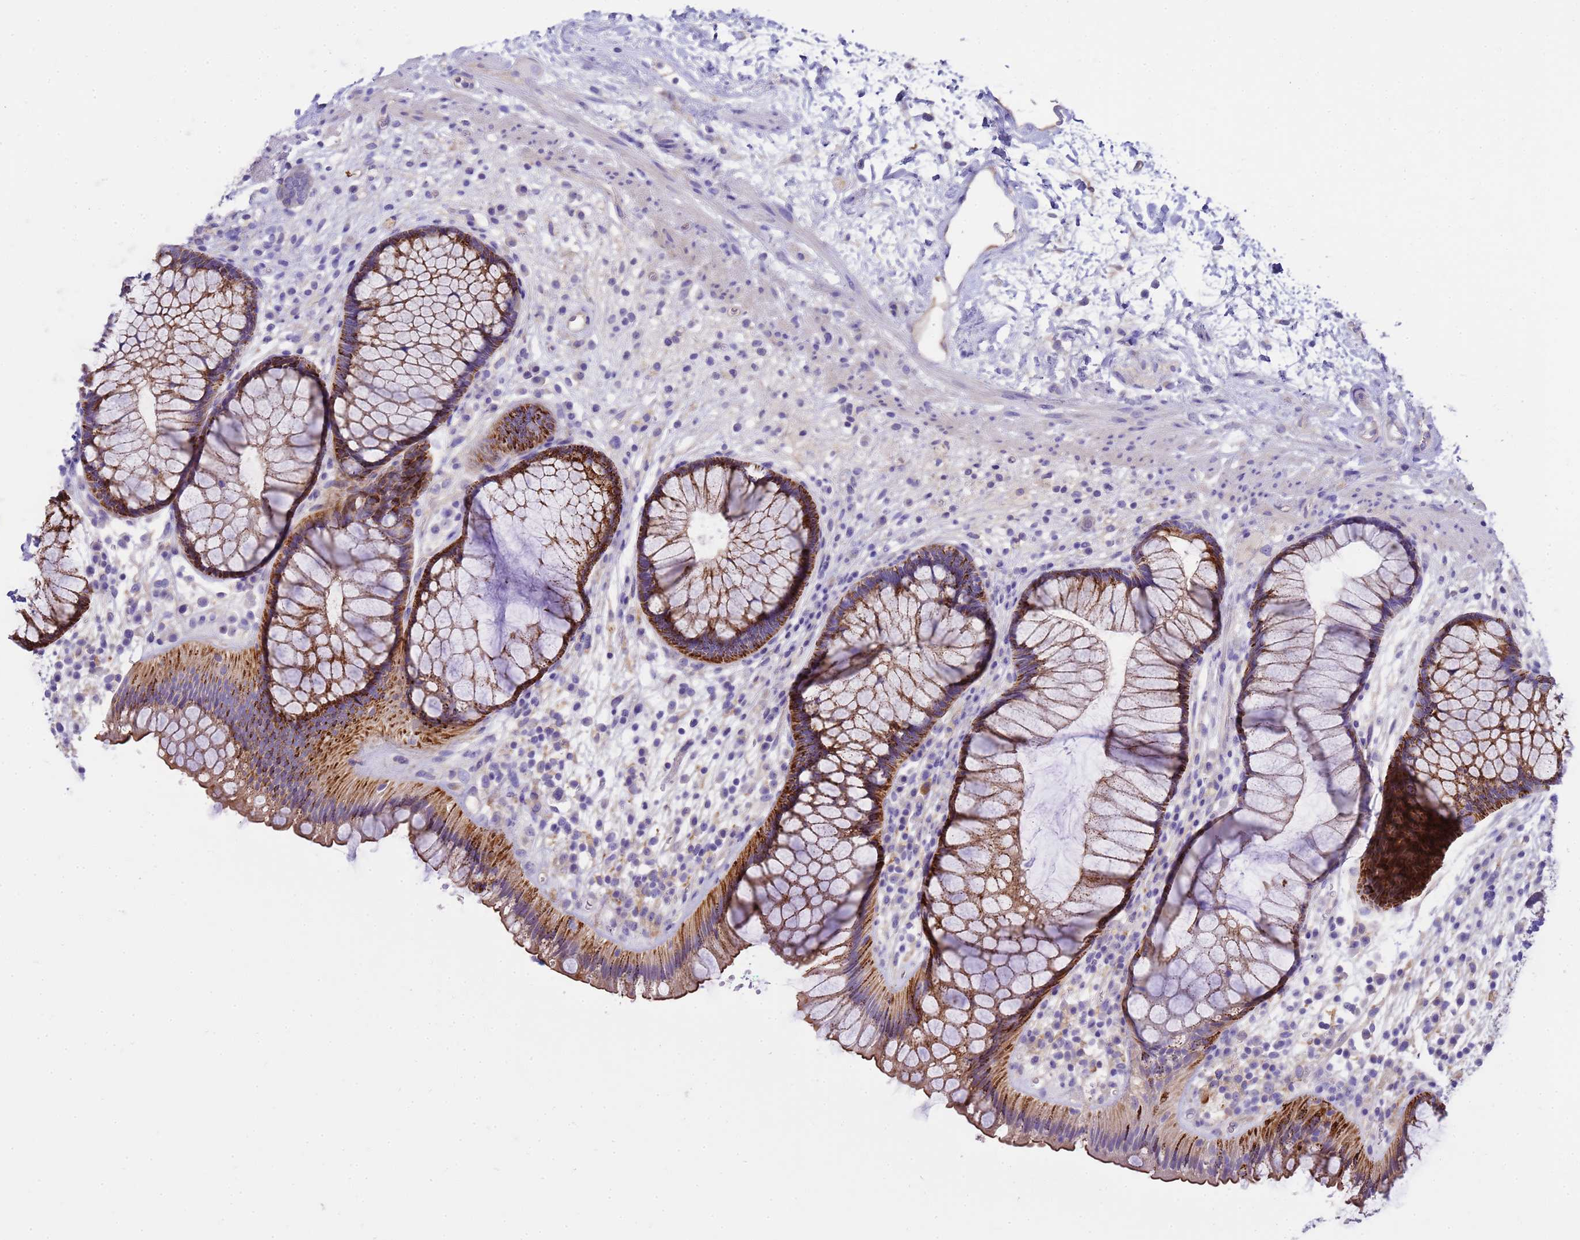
{"staining": {"intensity": "strong", "quantity": ">75%", "location": "cytoplasmic/membranous"}, "tissue": "rectum", "cell_type": "Glandular cells", "image_type": "normal", "snomed": [{"axis": "morphology", "description": "Normal tissue, NOS"}, {"axis": "topography", "description": "Rectum"}], "caption": "Immunohistochemistry (IHC) of unremarkable human rectum exhibits high levels of strong cytoplasmic/membranous positivity in approximately >75% of glandular cells. The protein of interest is shown in brown color, while the nuclei are stained blue.", "gene": "RIPPLY2", "patient": {"sex": "male", "age": 51}}